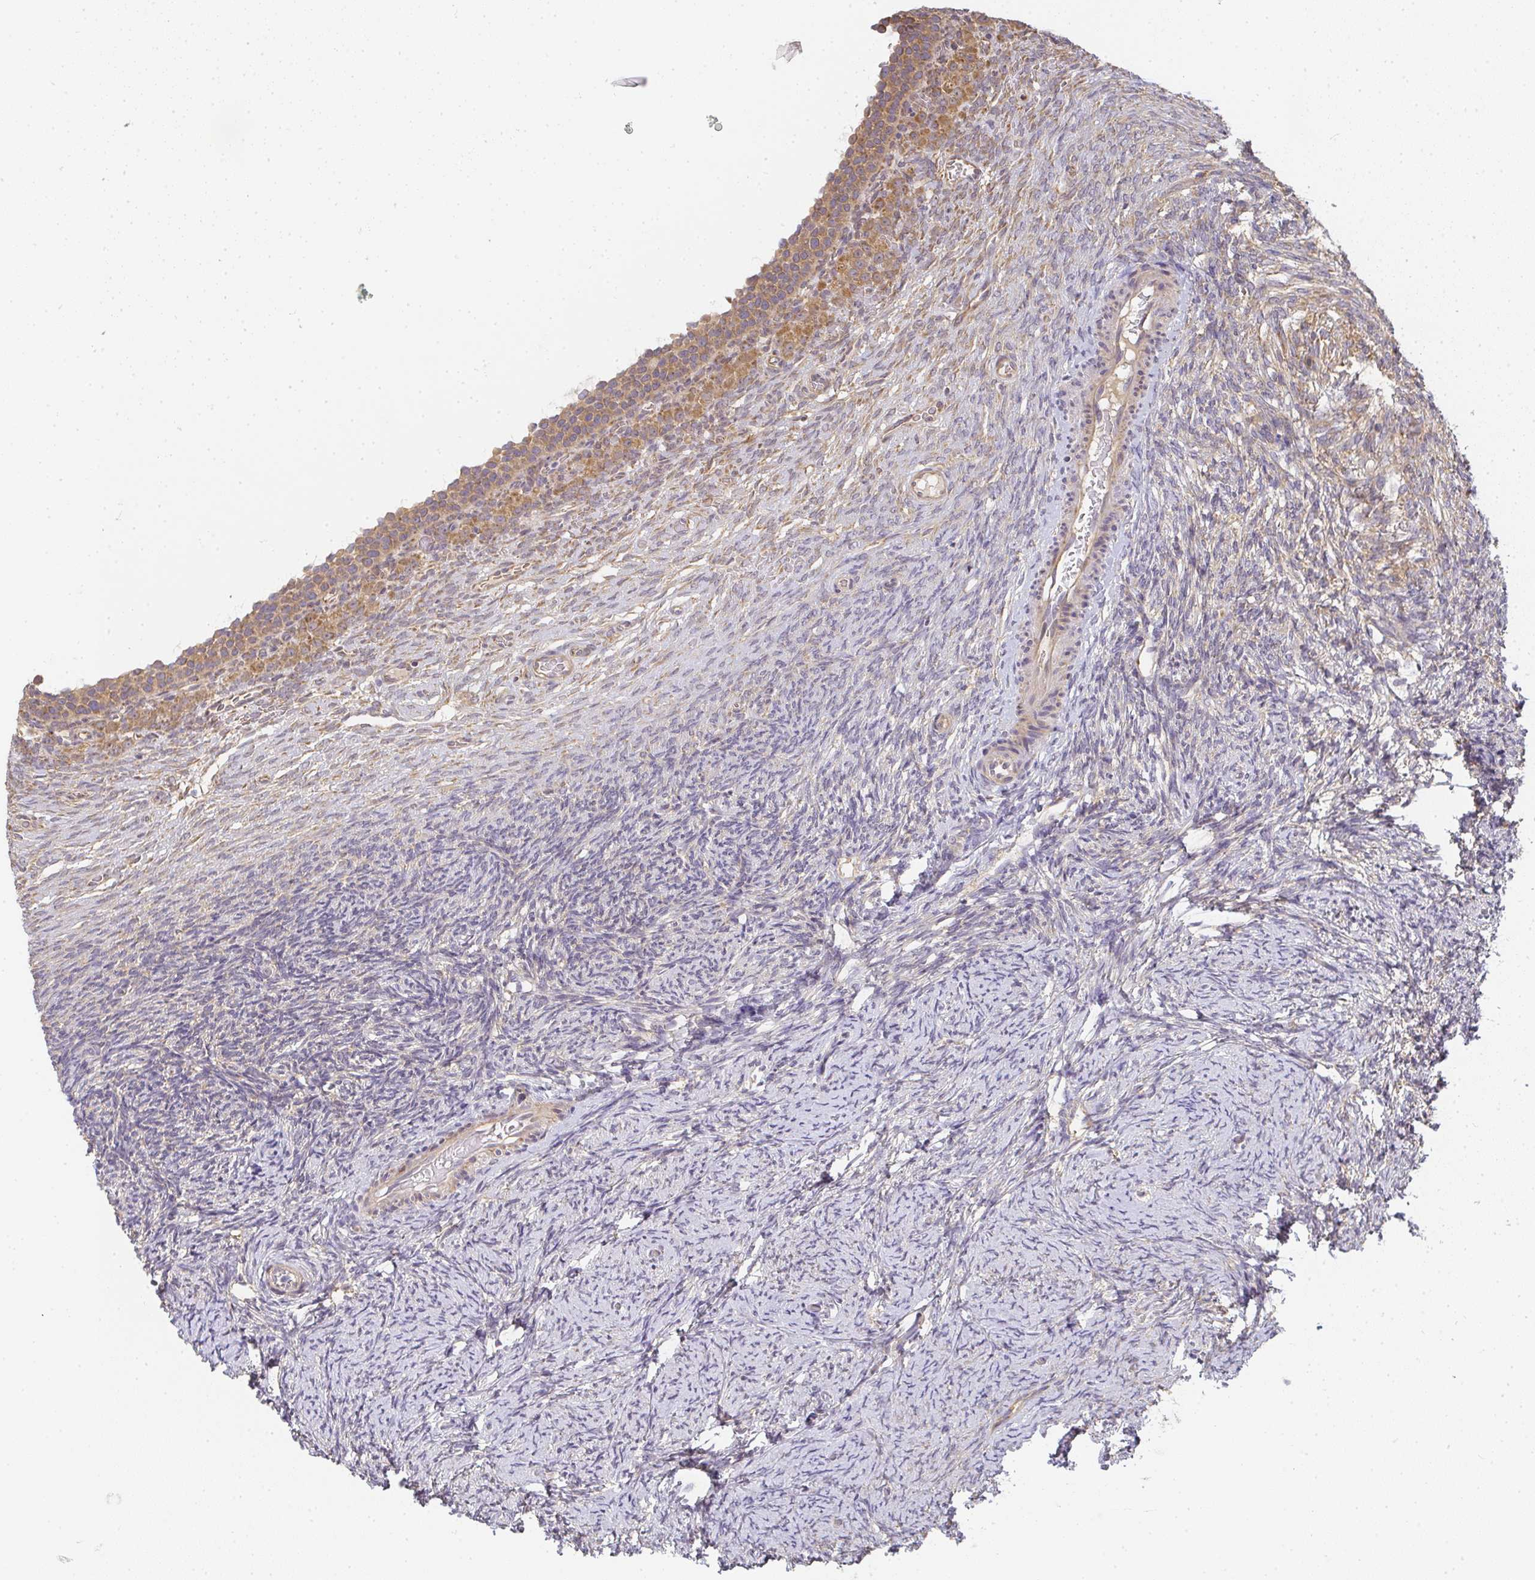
{"staining": {"intensity": "weak", "quantity": "<25%", "location": "cytoplasmic/membranous"}, "tissue": "ovary", "cell_type": "Ovarian stroma cells", "image_type": "normal", "snomed": [{"axis": "morphology", "description": "Normal tissue, NOS"}, {"axis": "topography", "description": "Ovary"}], "caption": "A histopathology image of ovary stained for a protein shows no brown staining in ovarian stroma cells.", "gene": "SLC35B3", "patient": {"sex": "female", "age": 34}}